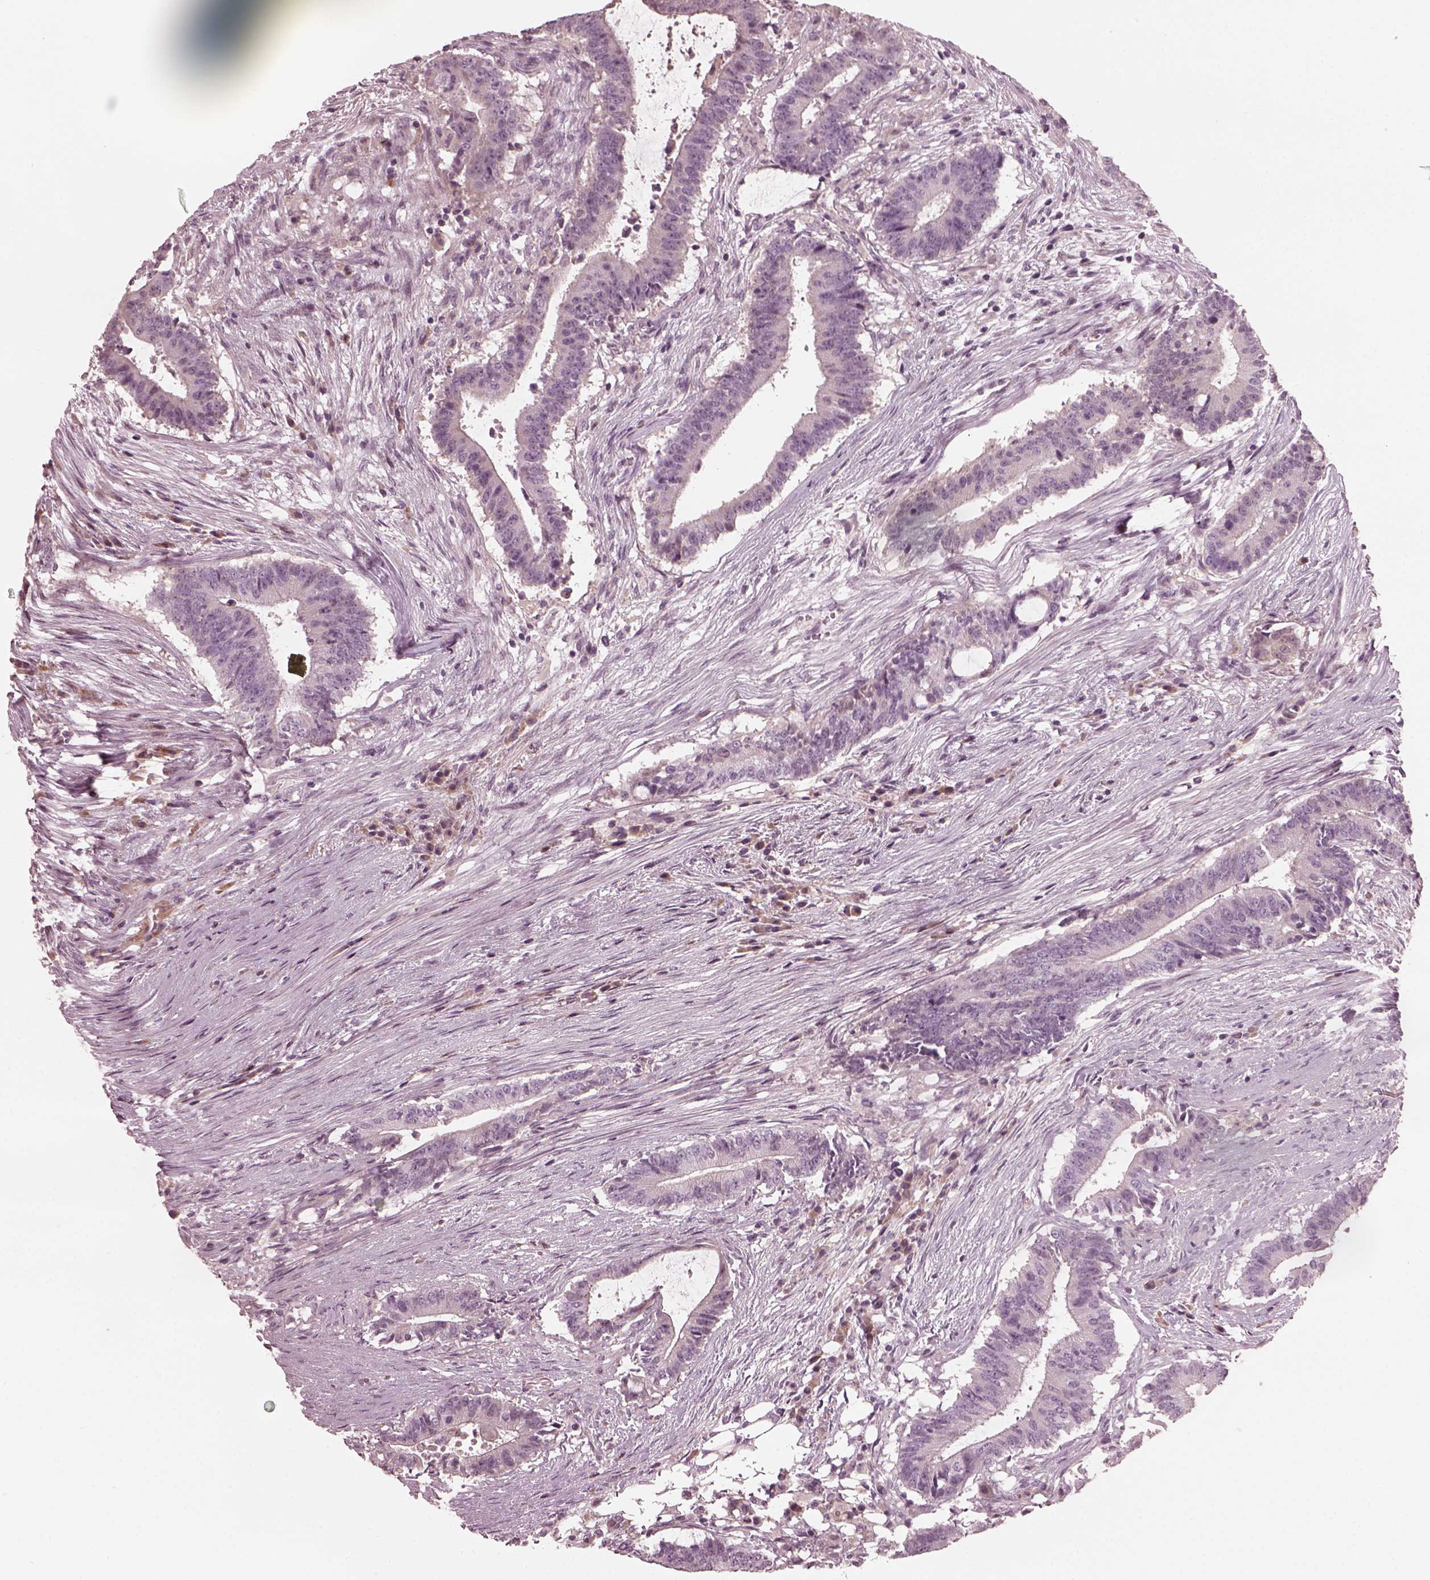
{"staining": {"intensity": "negative", "quantity": "none", "location": "none"}, "tissue": "colorectal cancer", "cell_type": "Tumor cells", "image_type": "cancer", "snomed": [{"axis": "morphology", "description": "Adenocarcinoma, NOS"}, {"axis": "topography", "description": "Colon"}], "caption": "Immunohistochemistry (IHC) histopathology image of human colorectal cancer (adenocarcinoma) stained for a protein (brown), which demonstrates no expression in tumor cells. (IHC, brightfield microscopy, high magnification).", "gene": "OPTC", "patient": {"sex": "female", "age": 43}}